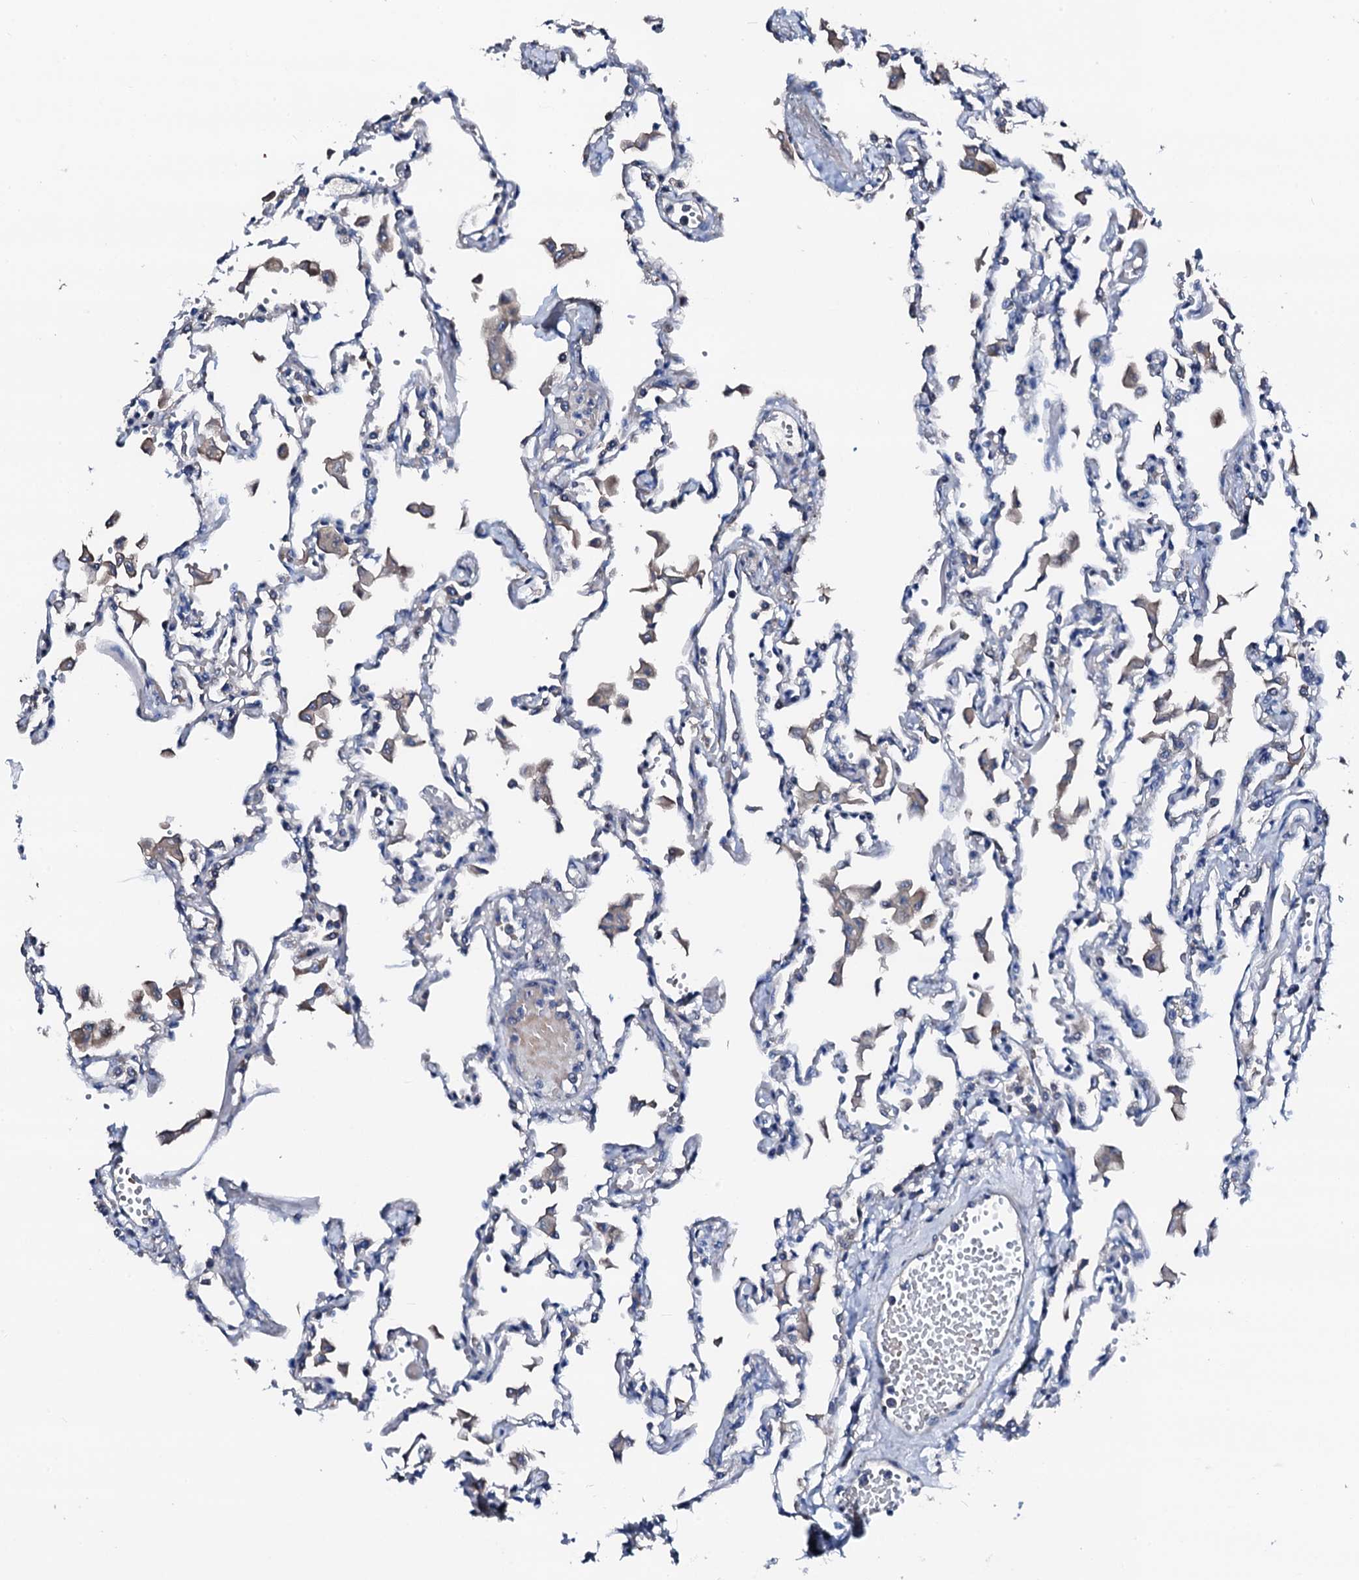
{"staining": {"intensity": "negative", "quantity": "none", "location": "none"}, "tissue": "lung", "cell_type": "Alveolar cells", "image_type": "normal", "snomed": [{"axis": "morphology", "description": "Normal tissue, NOS"}, {"axis": "topography", "description": "Bronchus"}, {"axis": "topography", "description": "Lung"}], "caption": "An IHC image of unremarkable lung is shown. There is no staining in alveolar cells of lung.", "gene": "TRAFD1", "patient": {"sex": "female", "age": 49}}